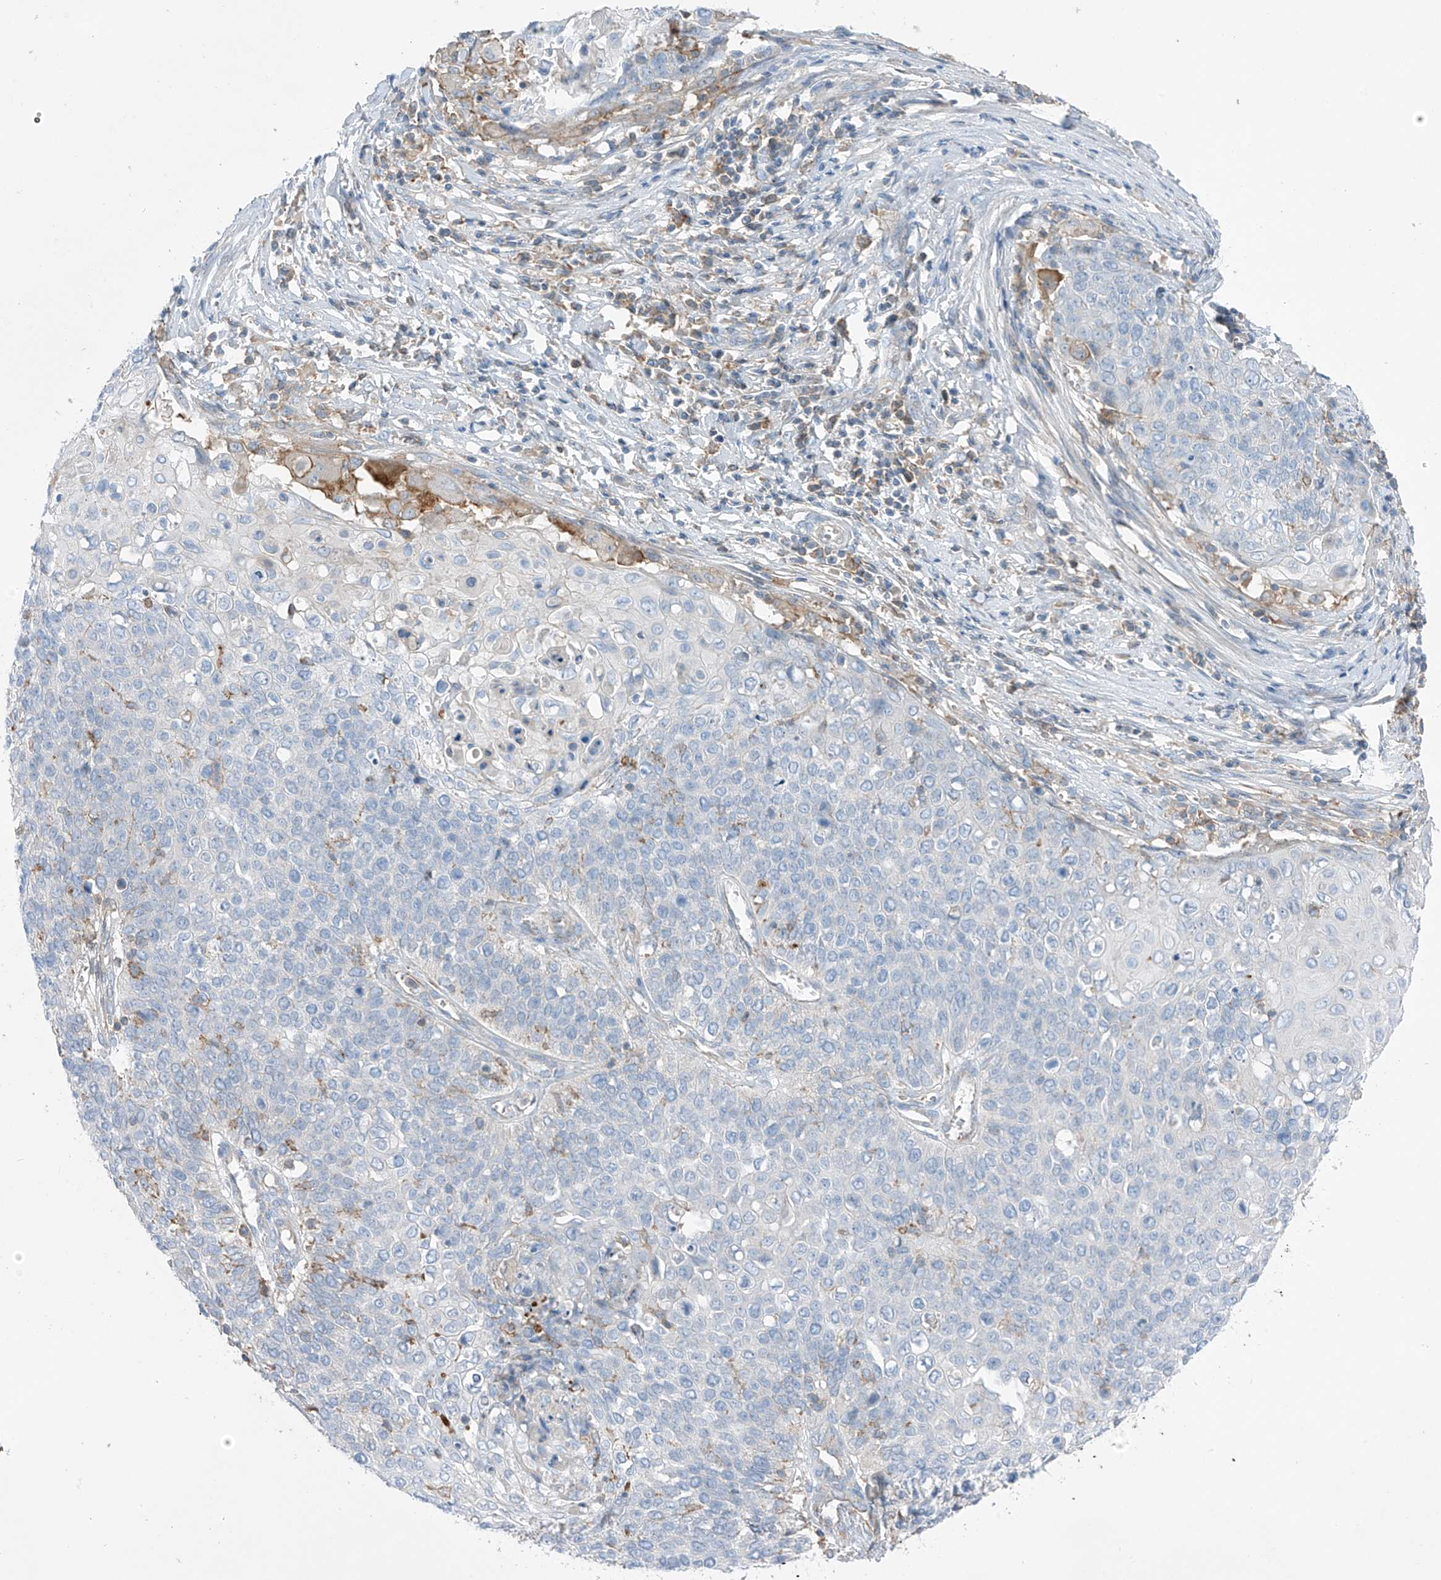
{"staining": {"intensity": "negative", "quantity": "none", "location": "none"}, "tissue": "cervical cancer", "cell_type": "Tumor cells", "image_type": "cancer", "snomed": [{"axis": "morphology", "description": "Squamous cell carcinoma, NOS"}, {"axis": "topography", "description": "Cervix"}], "caption": "IHC photomicrograph of cervical squamous cell carcinoma stained for a protein (brown), which shows no expression in tumor cells.", "gene": "NALCN", "patient": {"sex": "female", "age": 39}}